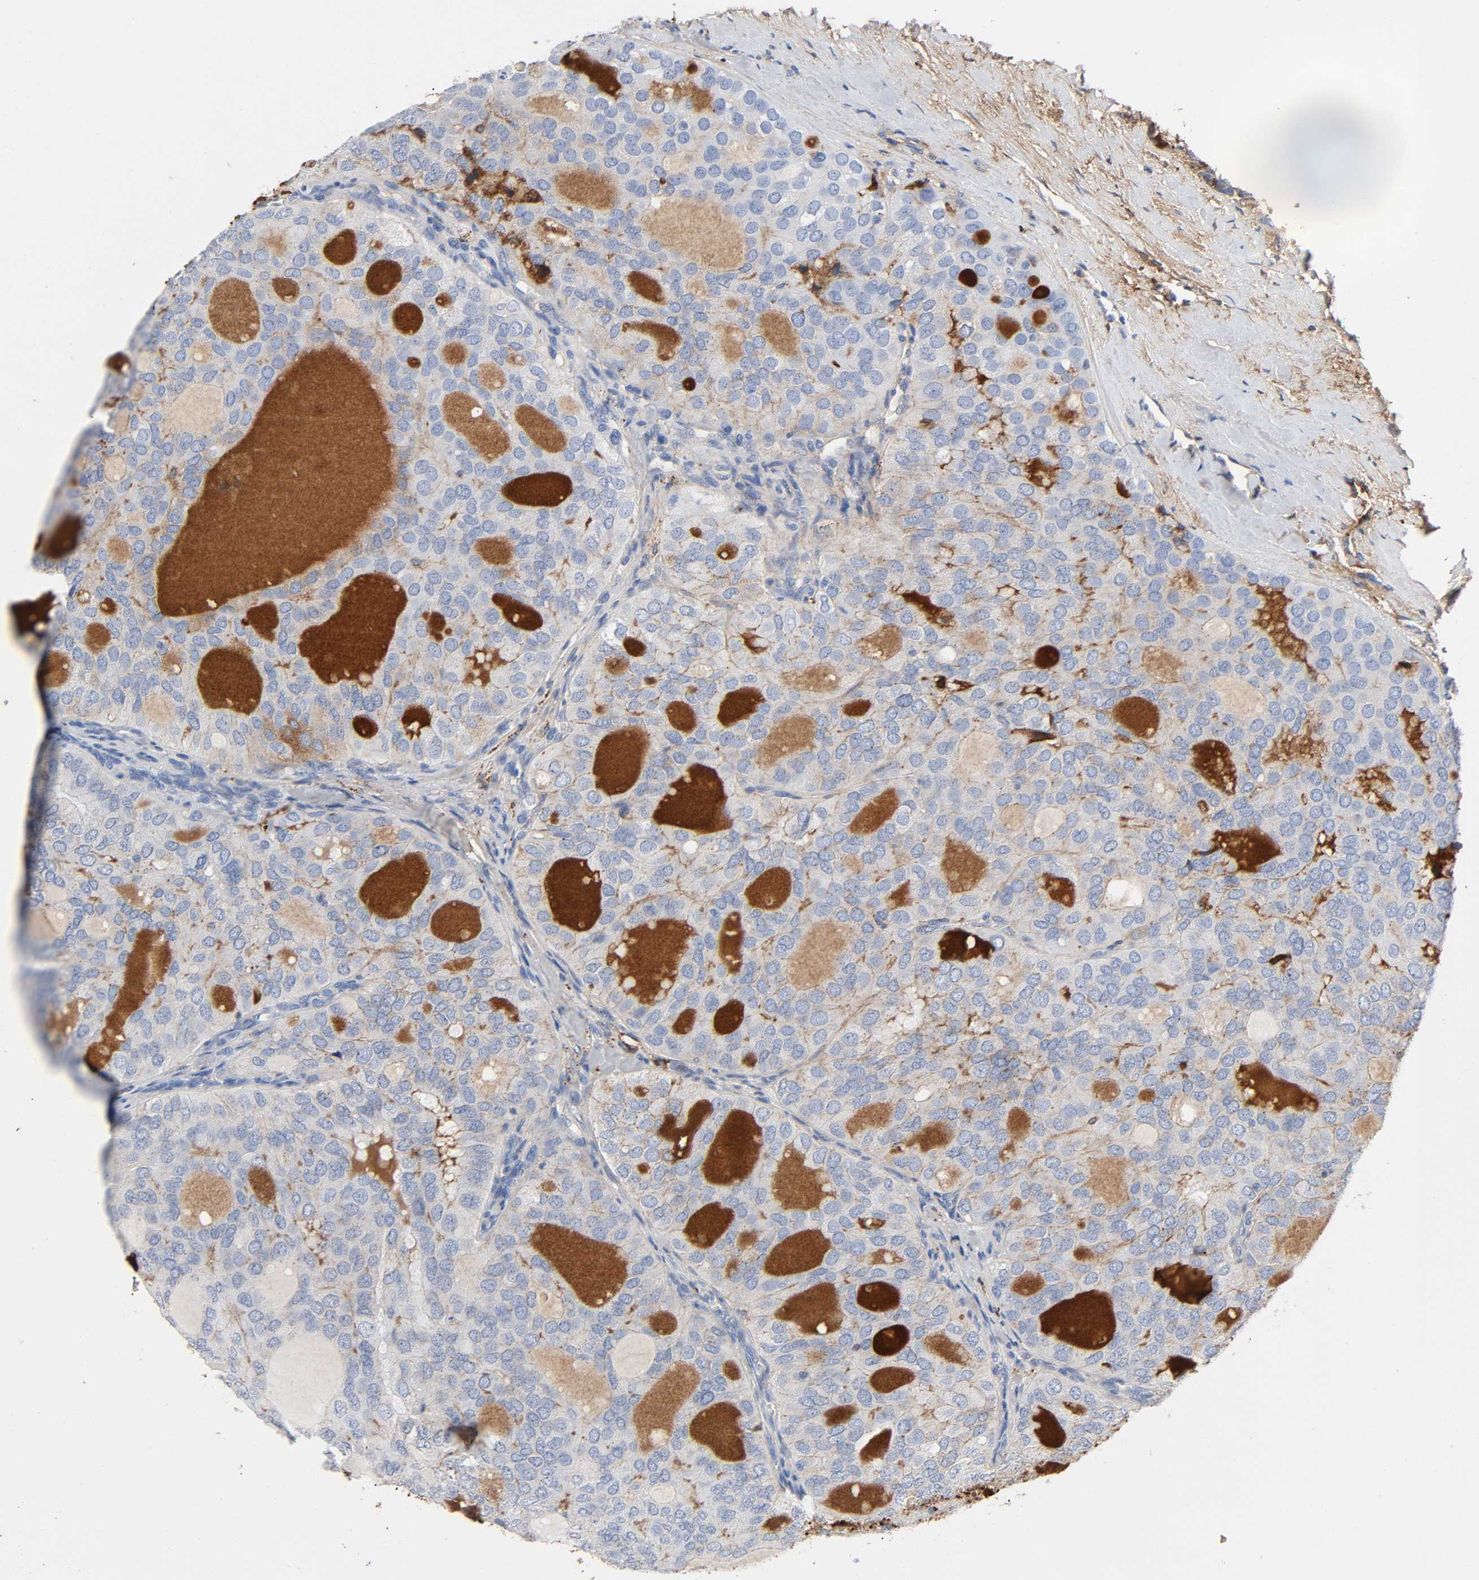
{"staining": {"intensity": "weak", "quantity": "<25%", "location": "cytoplasmic/membranous"}, "tissue": "thyroid cancer", "cell_type": "Tumor cells", "image_type": "cancer", "snomed": [{"axis": "morphology", "description": "Follicular adenoma carcinoma, NOS"}, {"axis": "topography", "description": "Thyroid gland"}], "caption": "The image reveals no staining of tumor cells in thyroid cancer.", "gene": "C3", "patient": {"sex": "male", "age": 75}}